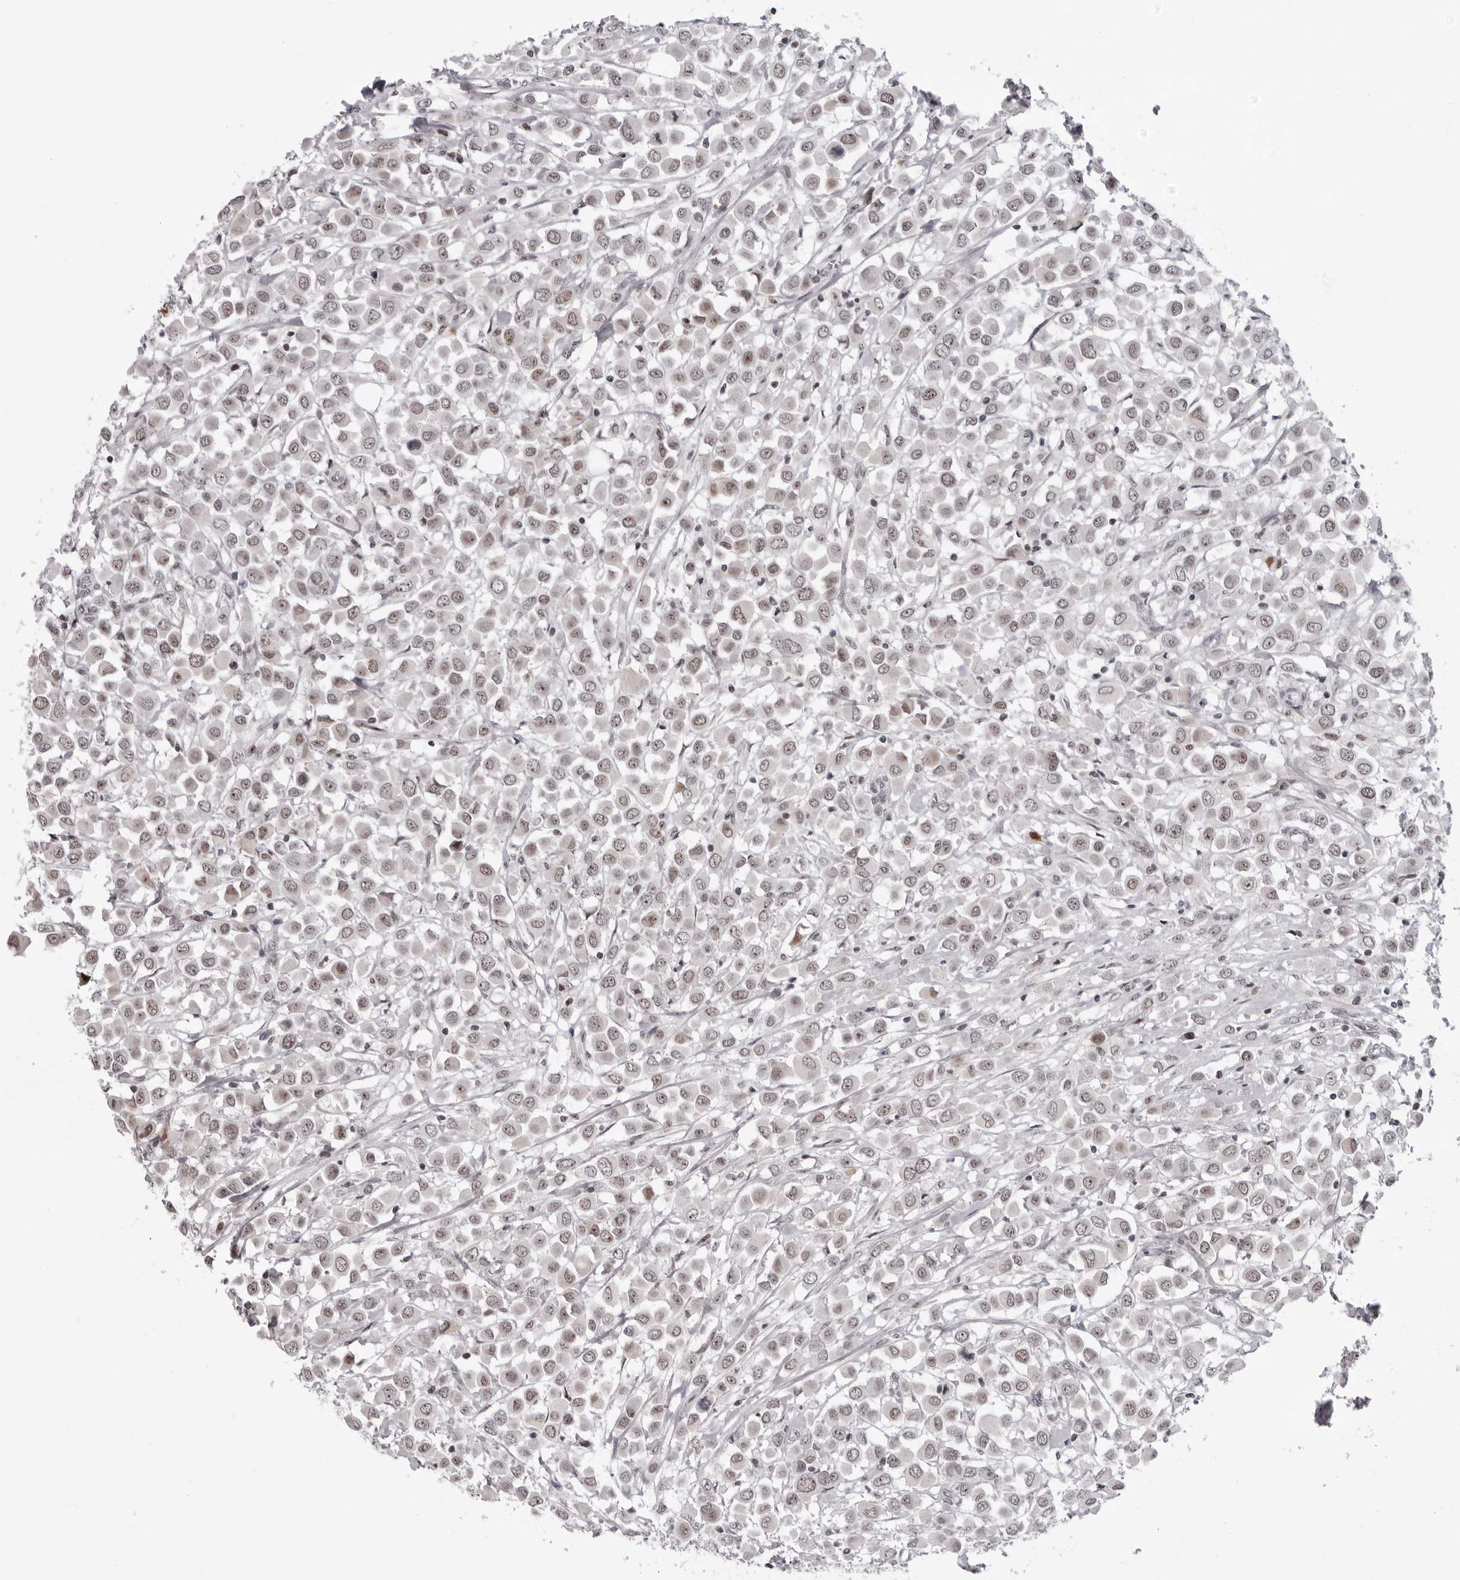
{"staining": {"intensity": "moderate", "quantity": ">75%", "location": "nuclear"}, "tissue": "breast cancer", "cell_type": "Tumor cells", "image_type": "cancer", "snomed": [{"axis": "morphology", "description": "Duct carcinoma"}, {"axis": "topography", "description": "Breast"}], "caption": "Tumor cells demonstrate moderate nuclear expression in about >75% of cells in breast cancer.", "gene": "EXOSC10", "patient": {"sex": "female", "age": 61}}